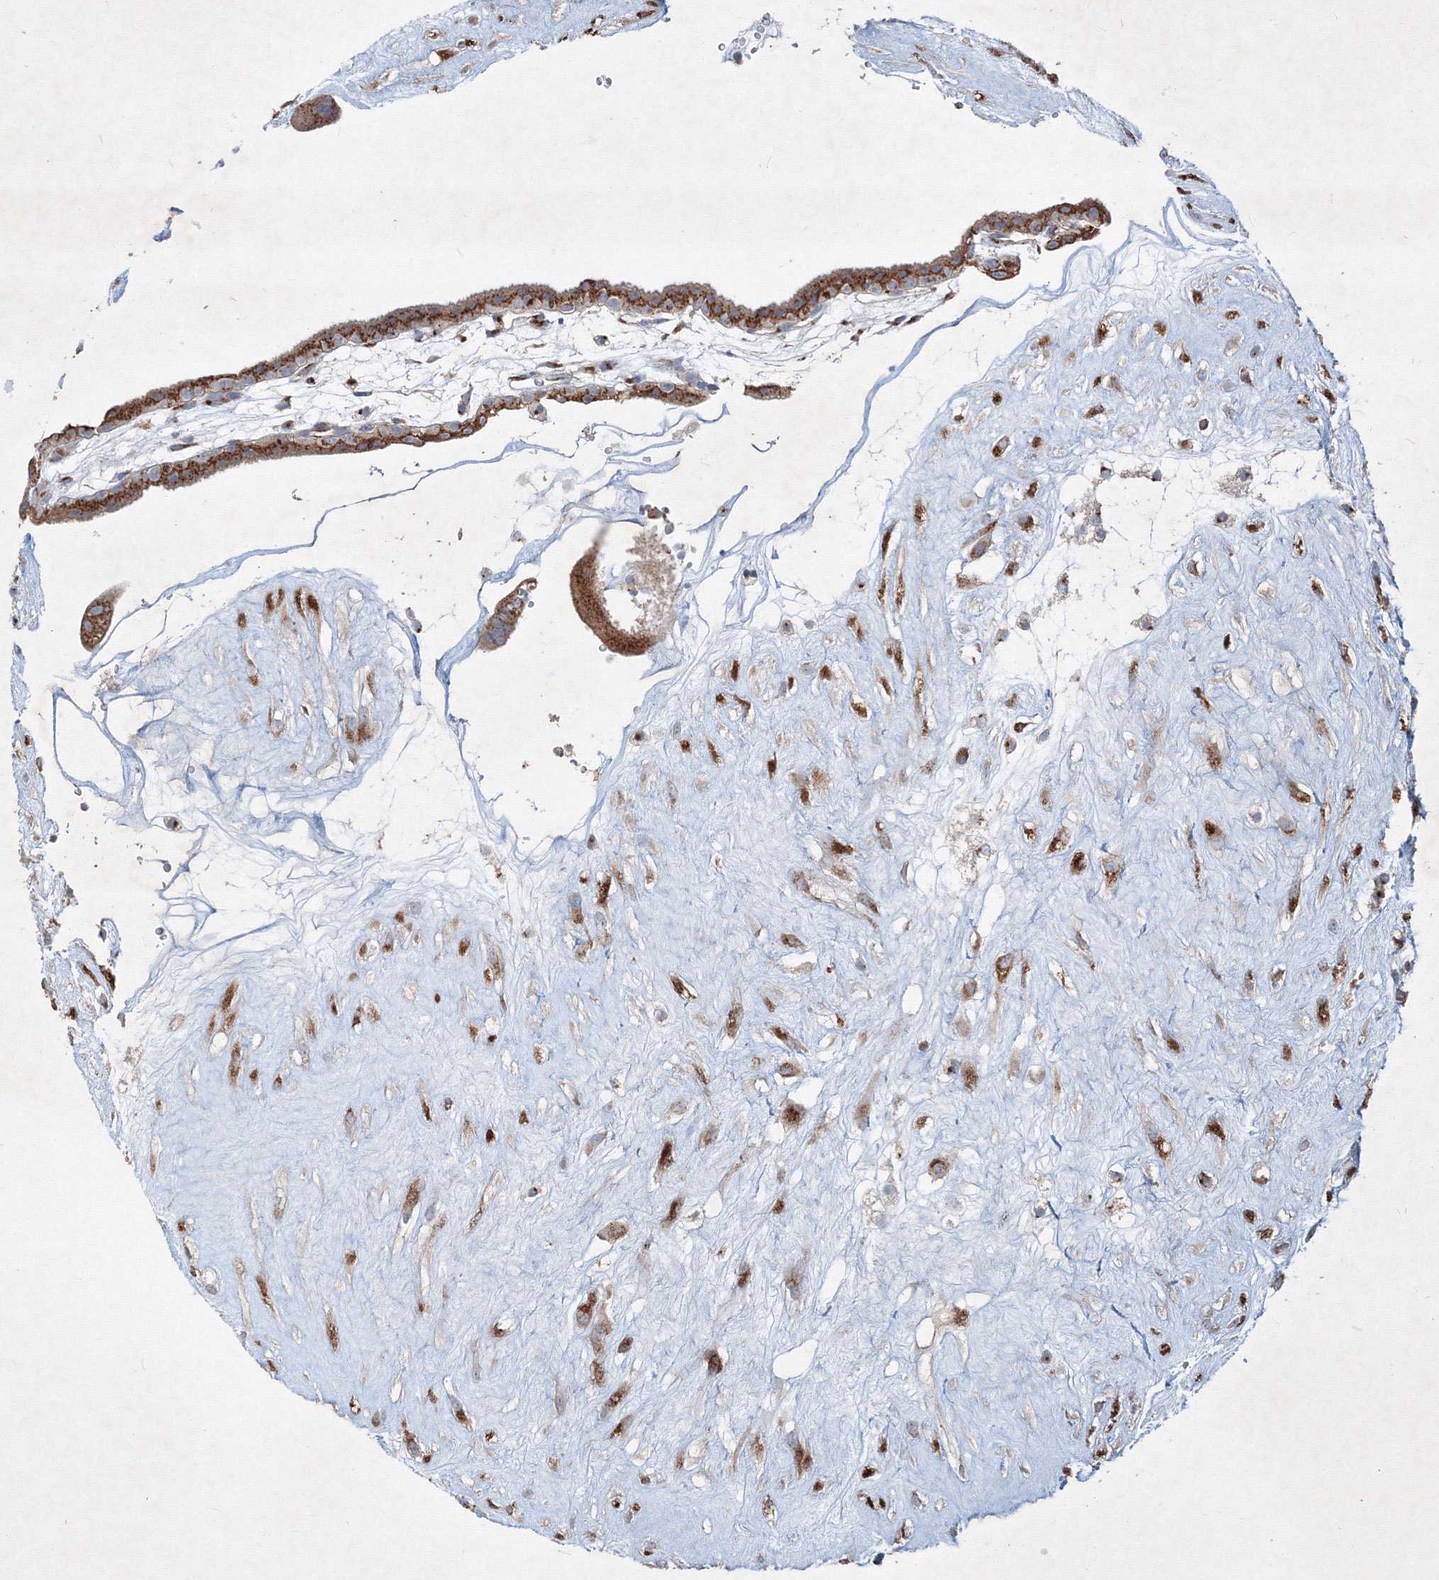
{"staining": {"intensity": "moderate", "quantity": ">75%", "location": "cytoplasmic/membranous"}, "tissue": "placenta", "cell_type": "Decidual cells", "image_type": "normal", "snomed": [{"axis": "morphology", "description": "Normal tissue, NOS"}, {"axis": "topography", "description": "Placenta"}], "caption": "High-power microscopy captured an IHC micrograph of unremarkable placenta, revealing moderate cytoplasmic/membranous staining in approximately >75% of decidual cells.", "gene": "IFNAR1", "patient": {"sex": "female", "age": 18}}